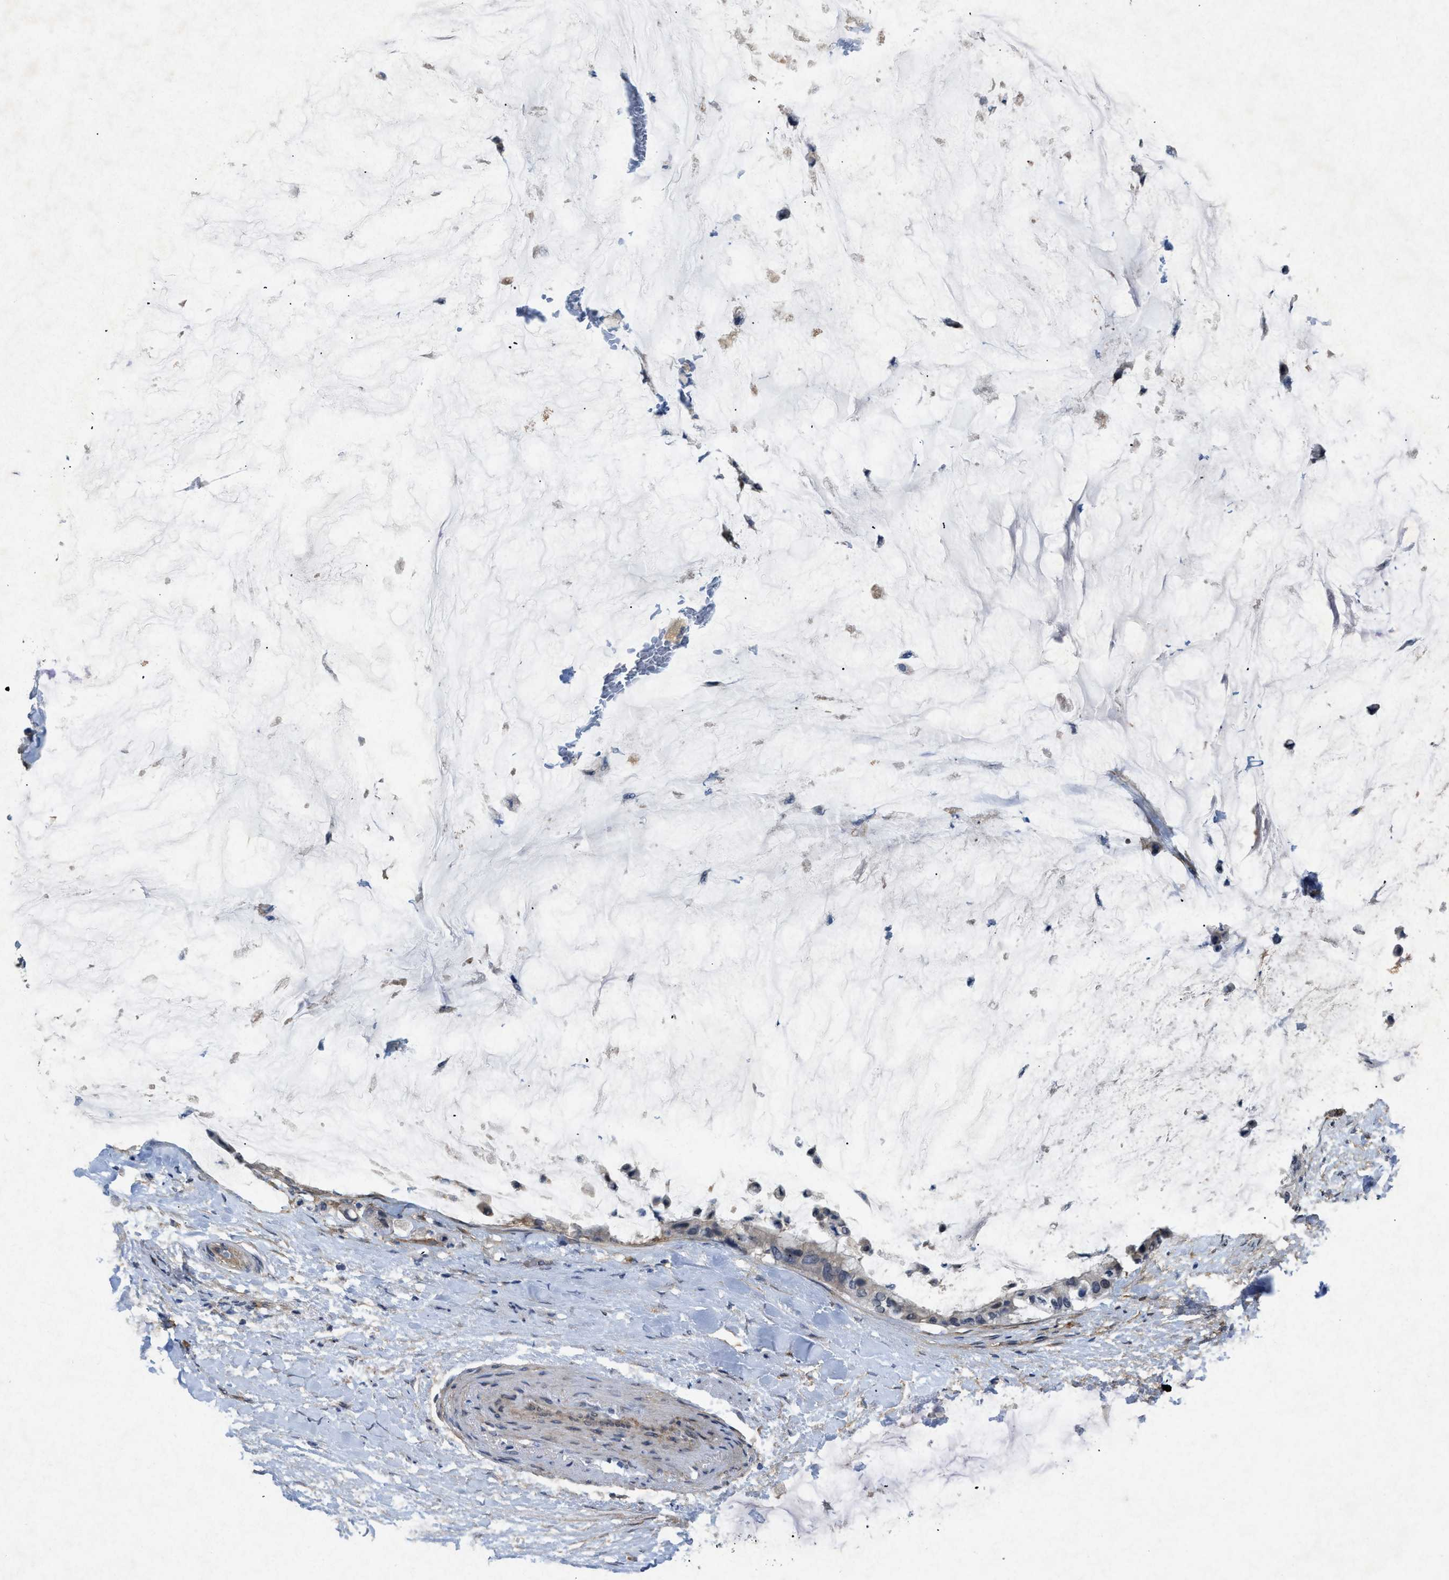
{"staining": {"intensity": "negative", "quantity": "none", "location": "none"}, "tissue": "pancreatic cancer", "cell_type": "Tumor cells", "image_type": "cancer", "snomed": [{"axis": "morphology", "description": "Adenocarcinoma, NOS"}, {"axis": "topography", "description": "Pancreas"}], "caption": "Micrograph shows no protein staining in tumor cells of pancreatic adenocarcinoma tissue. The staining was performed using DAB to visualize the protein expression in brown, while the nuclei were stained in blue with hematoxylin (Magnification: 20x).", "gene": "PDGFRA", "patient": {"sex": "male", "age": 41}}